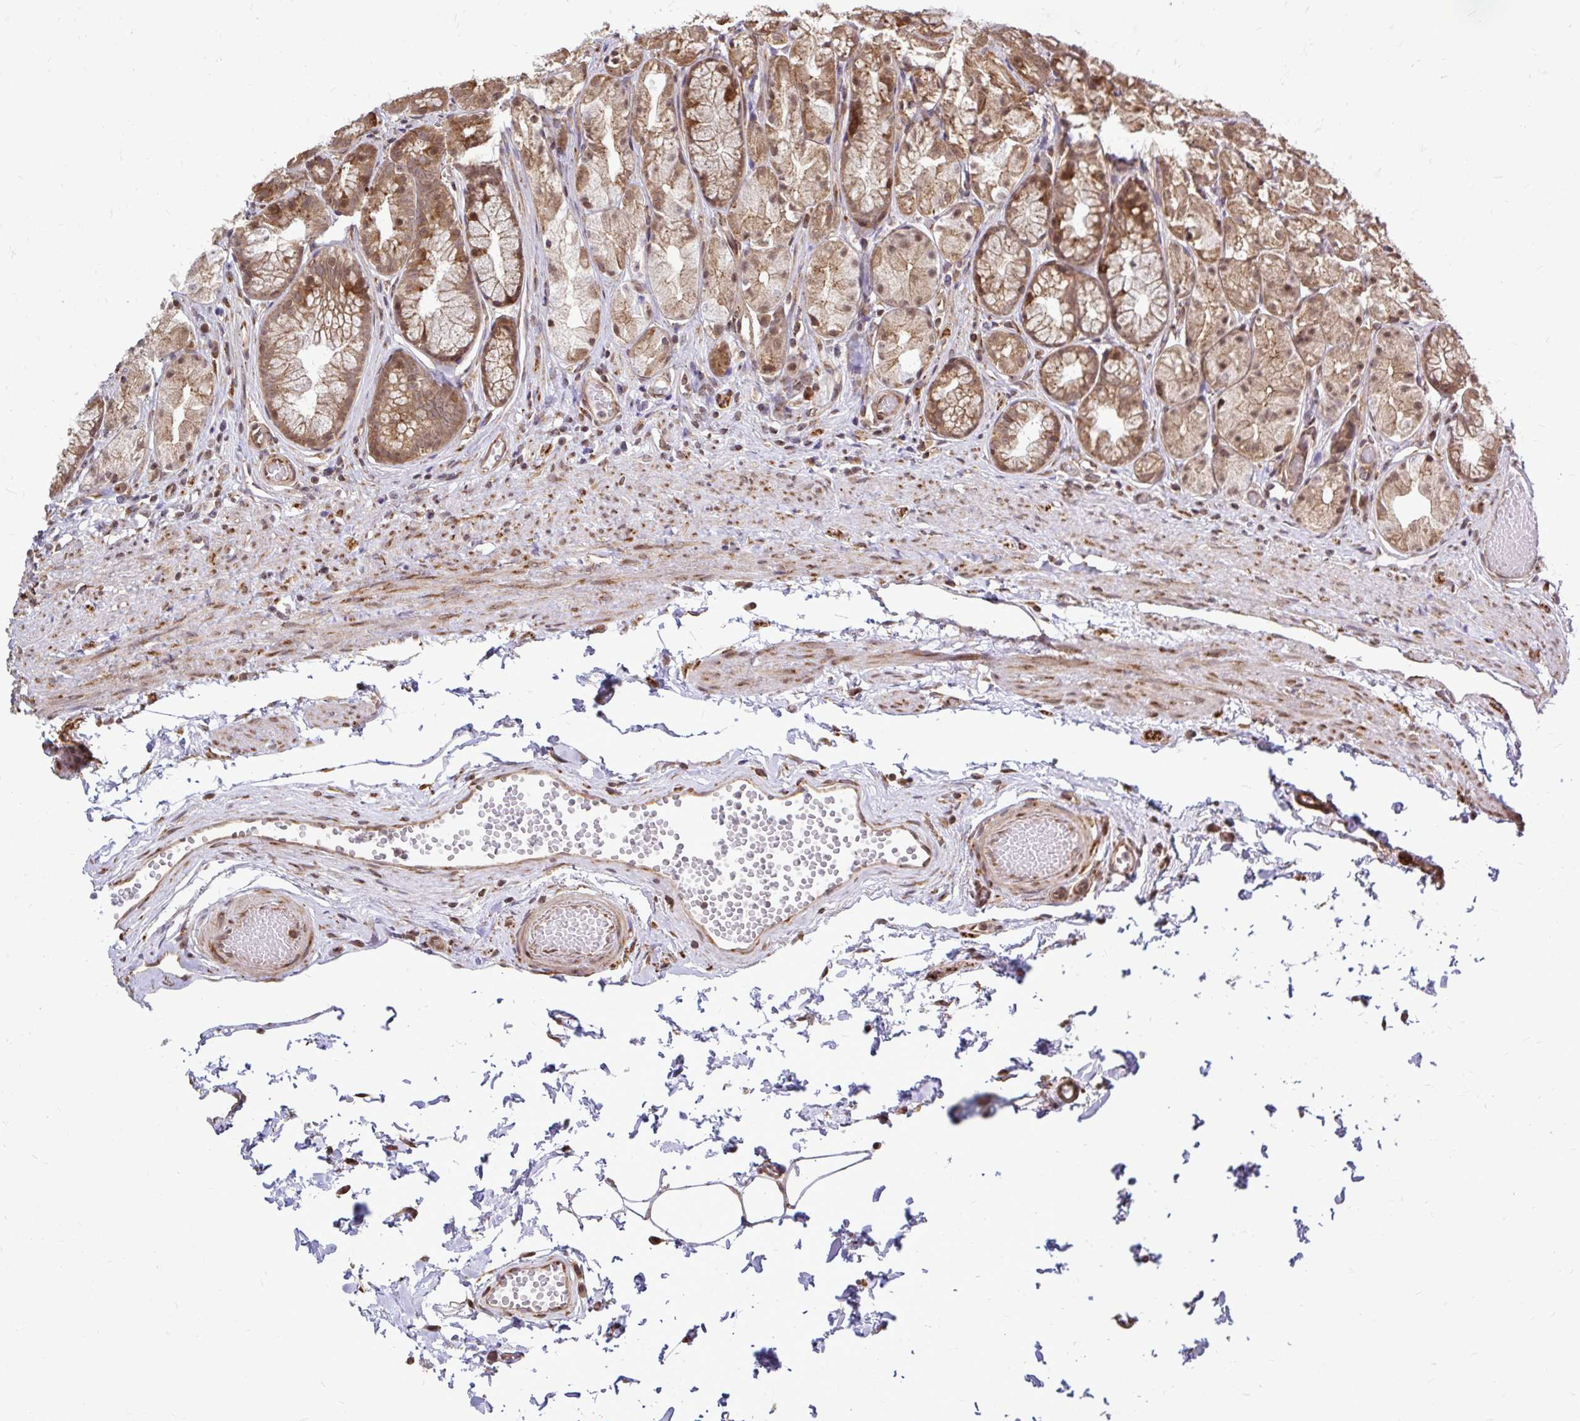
{"staining": {"intensity": "weak", "quantity": ">75%", "location": "cytoplasmic/membranous,nuclear"}, "tissue": "stomach", "cell_type": "Glandular cells", "image_type": "normal", "snomed": [{"axis": "morphology", "description": "Normal tissue, NOS"}, {"axis": "topography", "description": "Stomach"}], "caption": "This image exhibits immunohistochemistry staining of unremarkable human stomach, with low weak cytoplasmic/membranous,nuclear staining in about >75% of glandular cells.", "gene": "FMR1", "patient": {"sex": "male", "age": 70}}